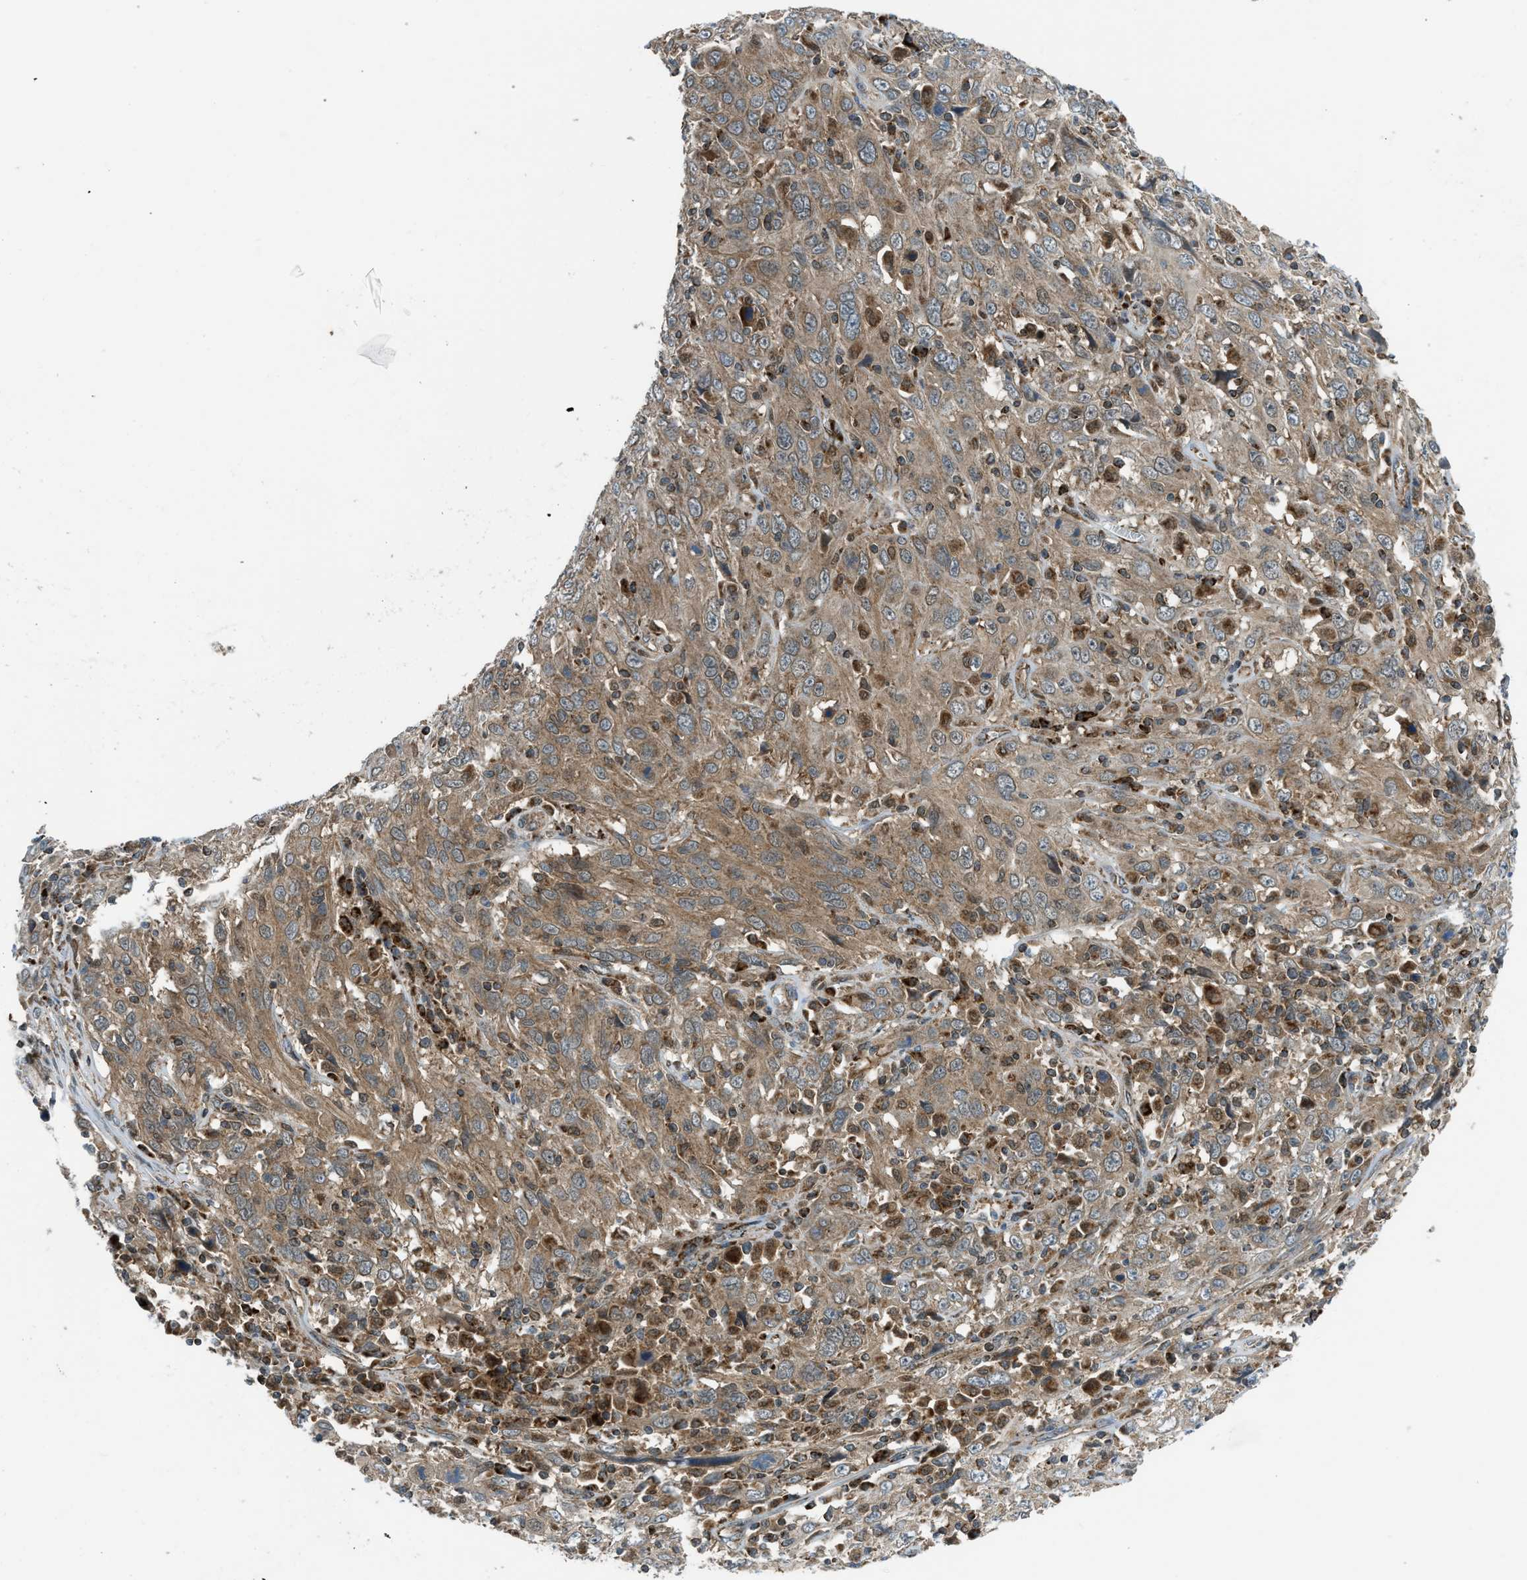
{"staining": {"intensity": "moderate", "quantity": ">75%", "location": "cytoplasmic/membranous"}, "tissue": "cervical cancer", "cell_type": "Tumor cells", "image_type": "cancer", "snomed": [{"axis": "morphology", "description": "Squamous cell carcinoma, NOS"}, {"axis": "topography", "description": "Cervix"}], "caption": "Moderate cytoplasmic/membranous expression is identified in about >75% of tumor cells in cervical squamous cell carcinoma.", "gene": "SESN2", "patient": {"sex": "female", "age": 46}}